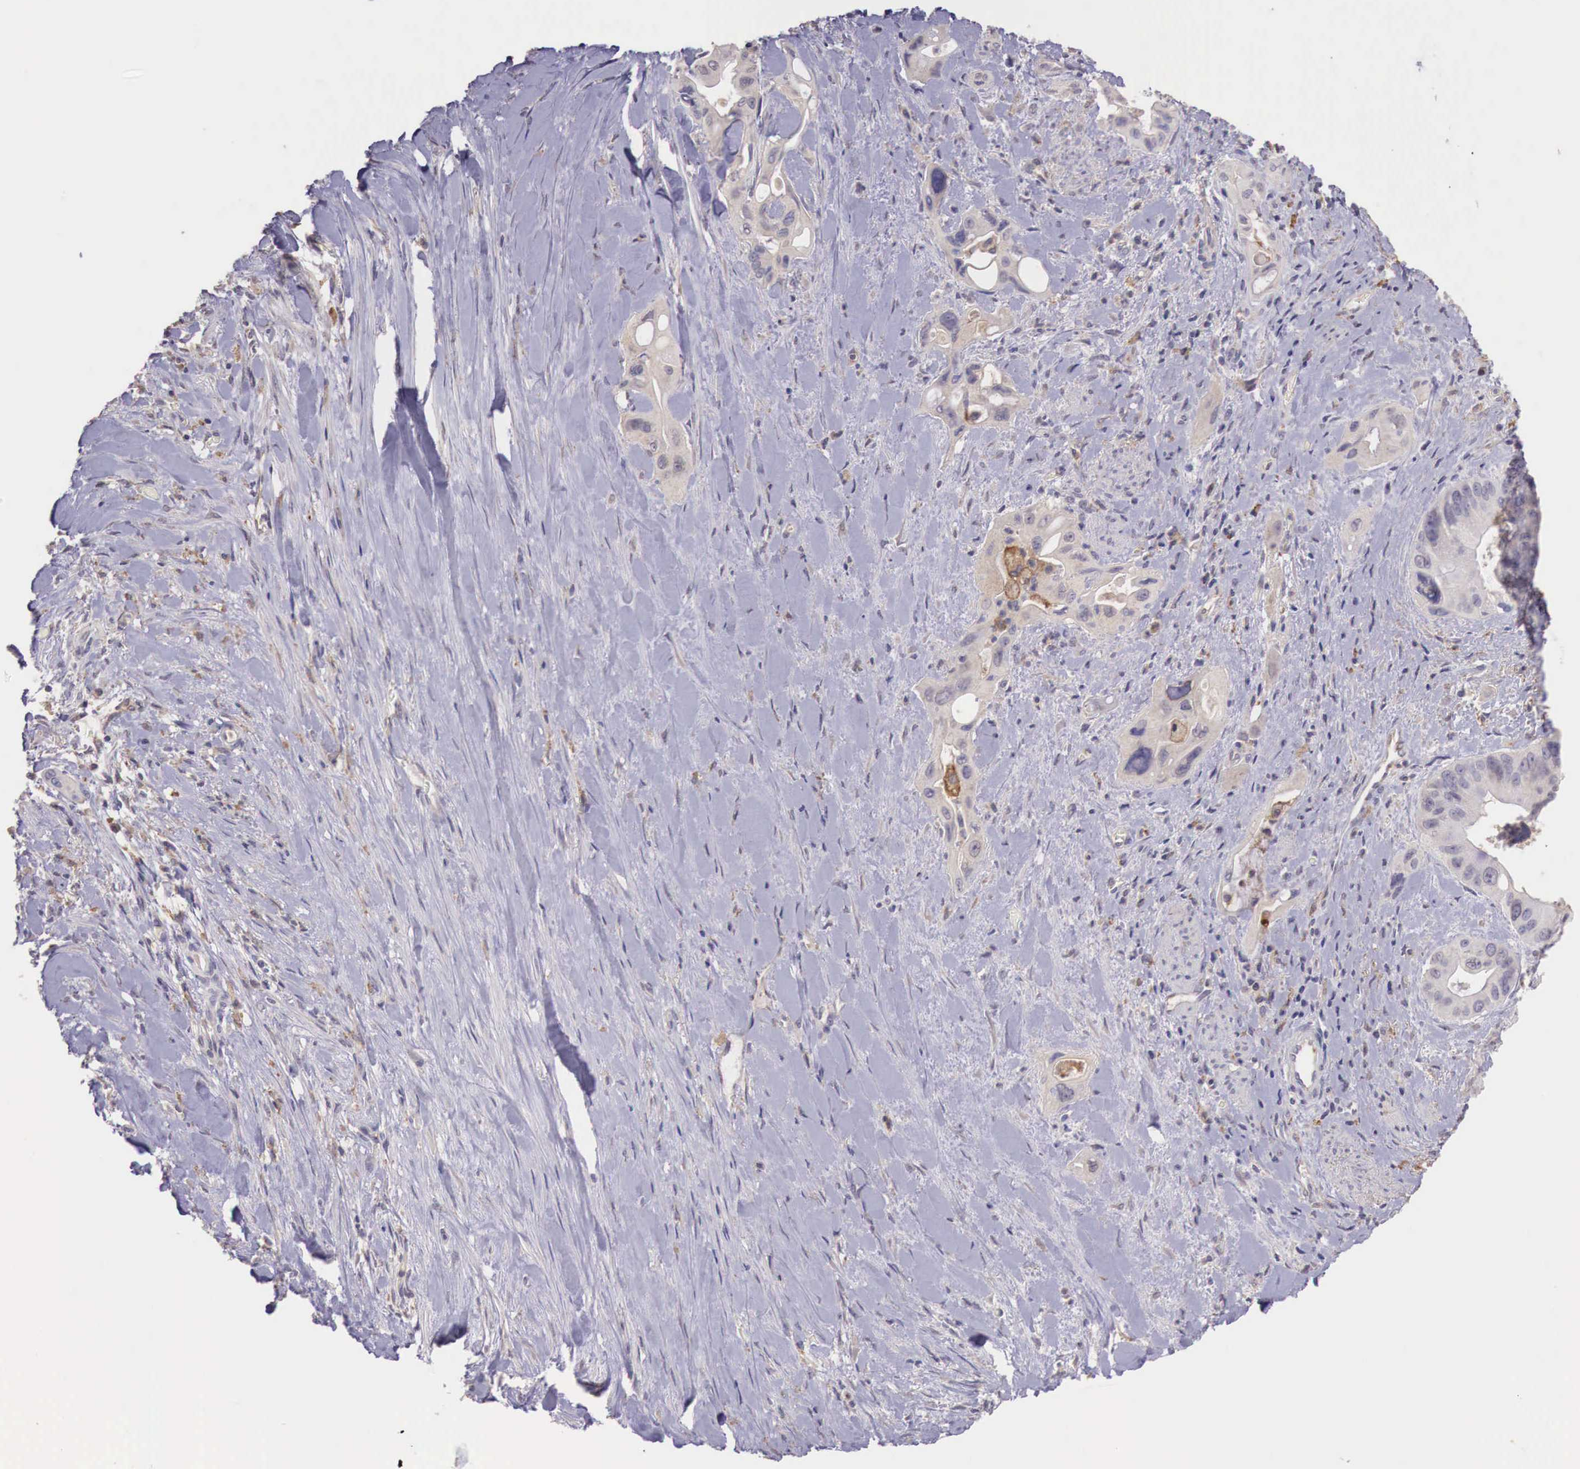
{"staining": {"intensity": "weak", "quantity": "25%-75%", "location": "cytoplasmic/membranous"}, "tissue": "pancreatic cancer", "cell_type": "Tumor cells", "image_type": "cancer", "snomed": [{"axis": "morphology", "description": "Adenocarcinoma, NOS"}, {"axis": "topography", "description": "Pancreas"}], "caption": "Protein staining shows weak cytoplasmic/membranous positivity in about 25%-75% of tumor cells in adenocarcinoma (pancreatic).", "gene": "CHRDL1", "patient": {"sex": "male", "age": 77}}